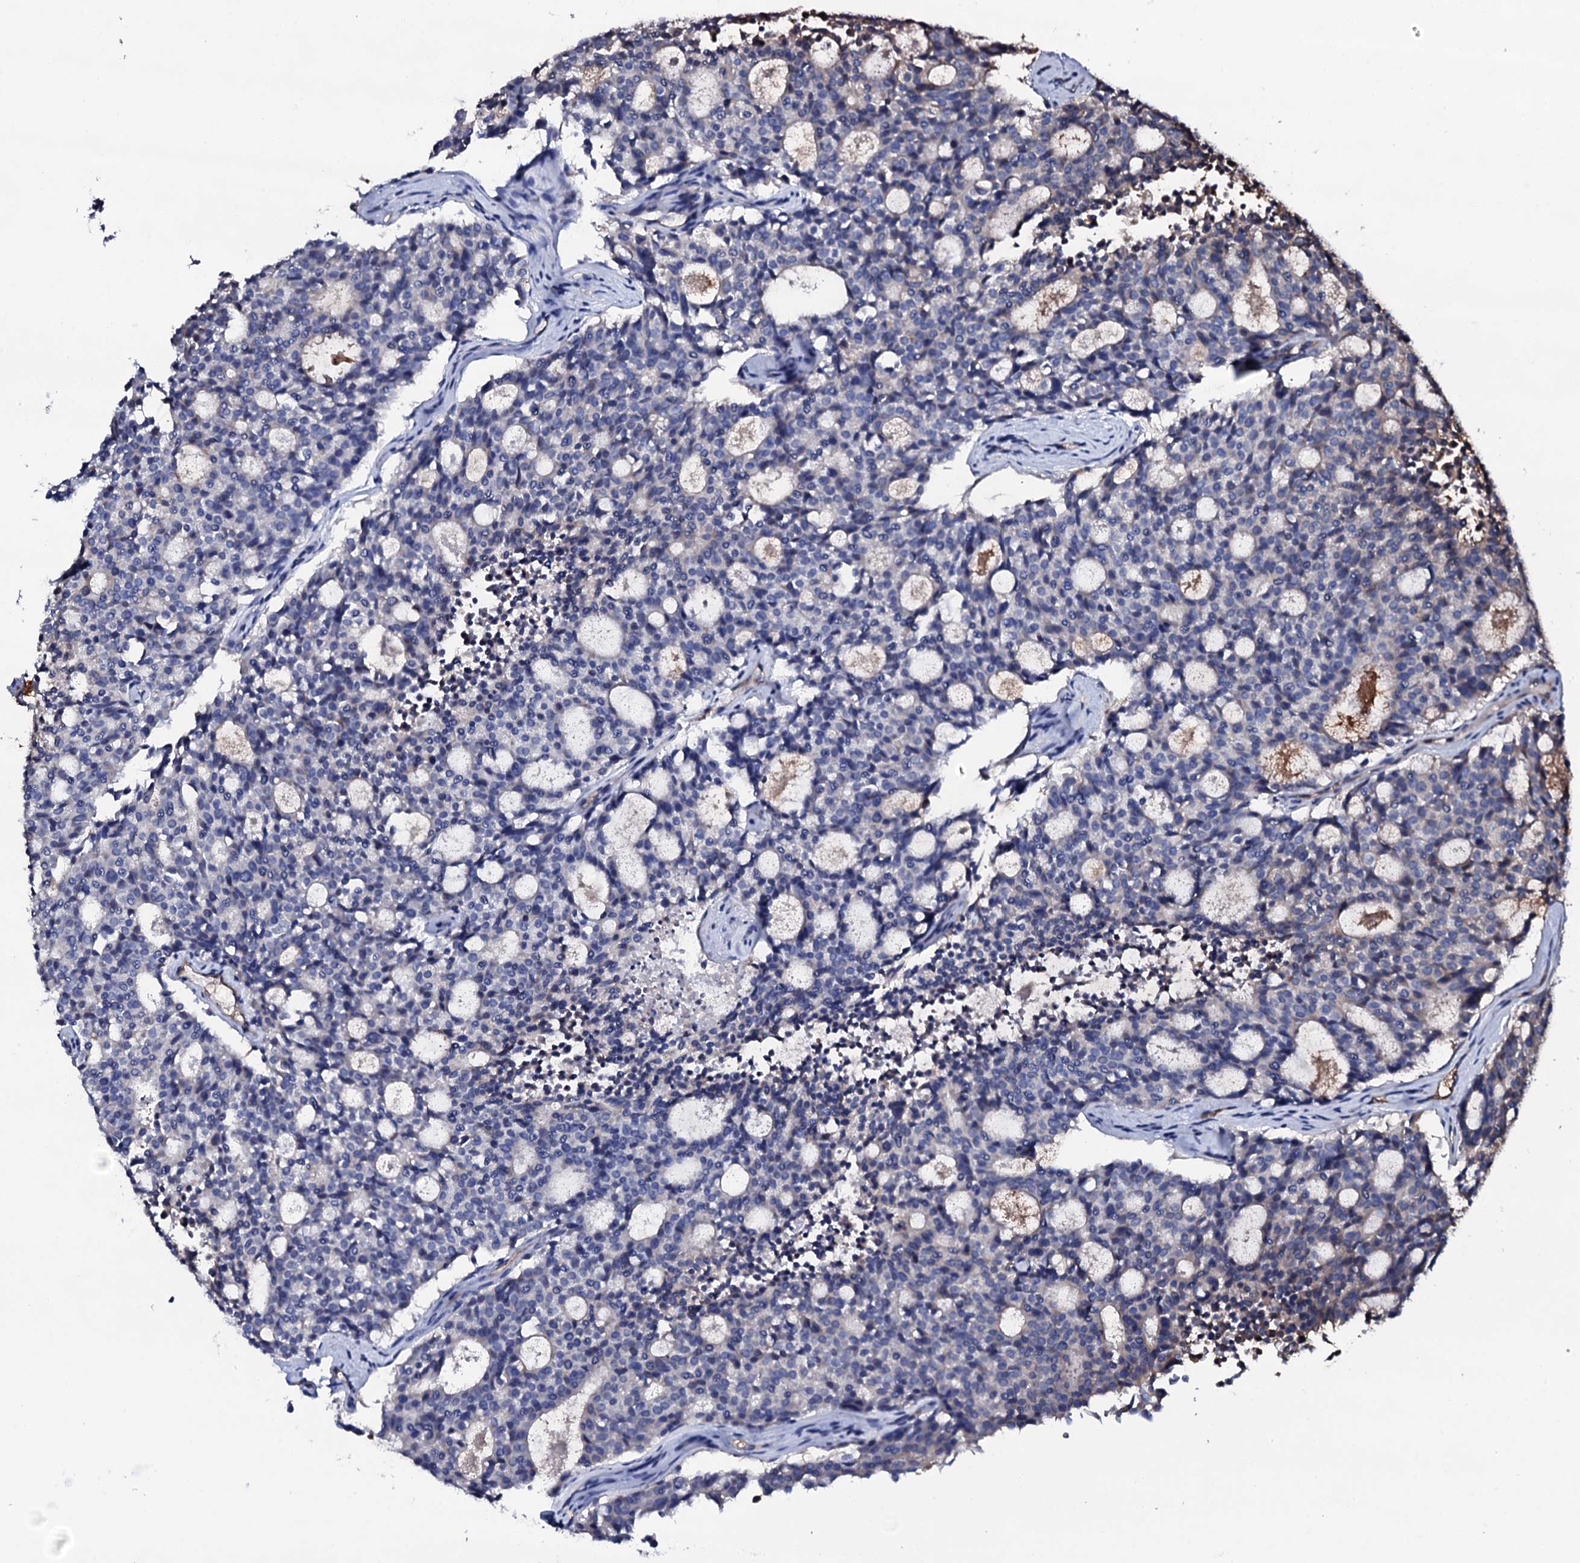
{"staining": {"intensity": "negative", "quantity": "none", "location": "none"}, "tissue": "carcinoid", "cell_type": "Tumor cells", "image_type": "cancer", "snomed": [{"axis": "morphology", "description": "Carcinoid, malignant, NOS"}, {"axis": "topography", "description": "Pancreas"}], "caption": "High power microscopy micrograph of an IHC photomicrograph of carcinoid (malignant), revealing no significant positivity in tumor cells.", "gene": "TCAF2", "patient": {"sex": "female", "age": 54}}